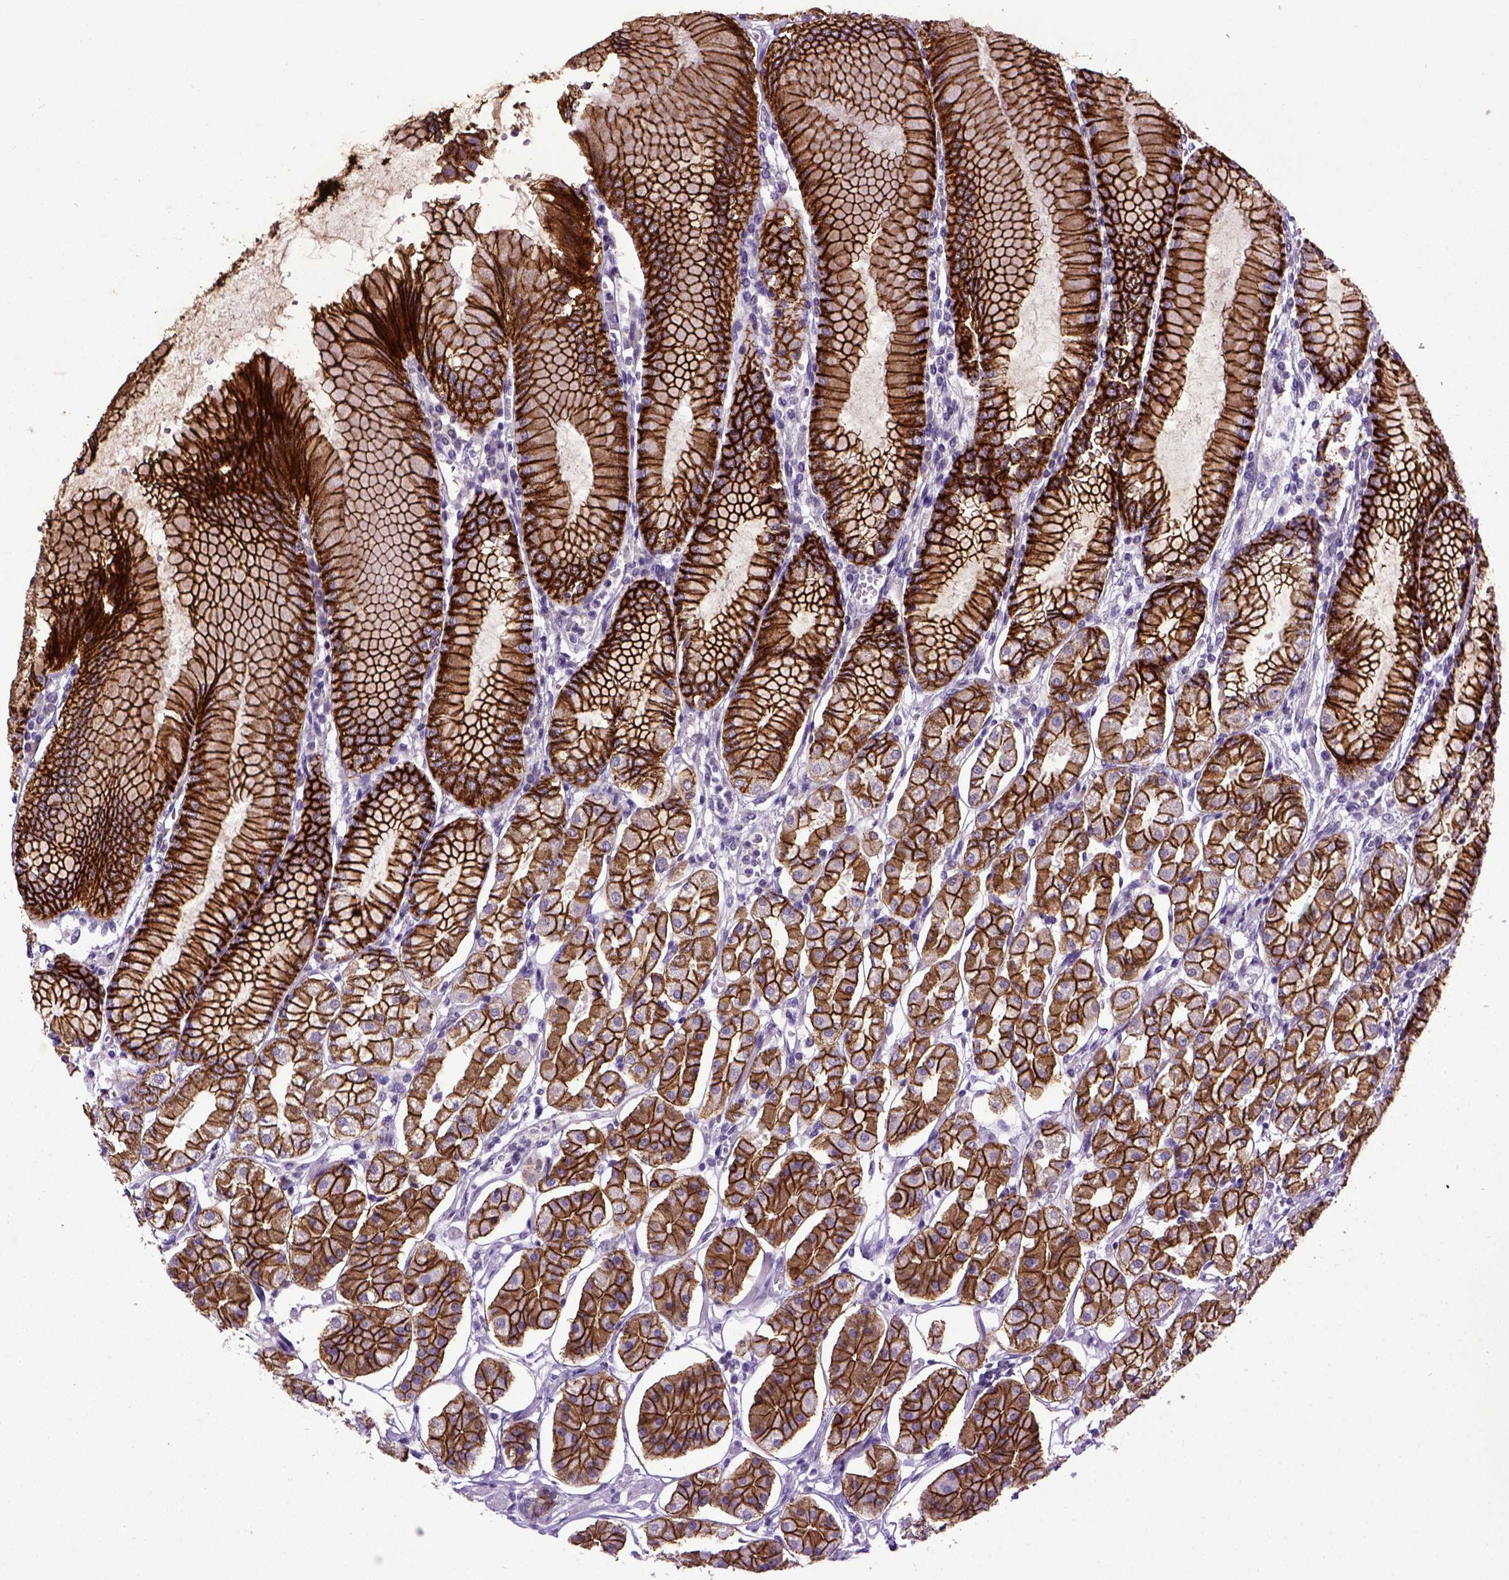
{"staining": {"intensity": "strong", "quantity": ">75%", "location": "cytoplasmic/membranous"}, "tissue": "stomach", "cell_type": "Glandular cells", "image_type": "normal", "snomed": [{"axis": "morphology", "description": "Normal tissue, NOS"}, {"axis": "topography", "description": "Skeletal muscle"}, {"axis": "topography", "description": "Stomach"}], "caption": "Human stomach stained for a protein (brown) demonstrates strong cytoplasmic/membranous positive expression in about >75% of glandular cells.", "gene": "CDH1", "patient": {"sex": "female", "age": 57}}